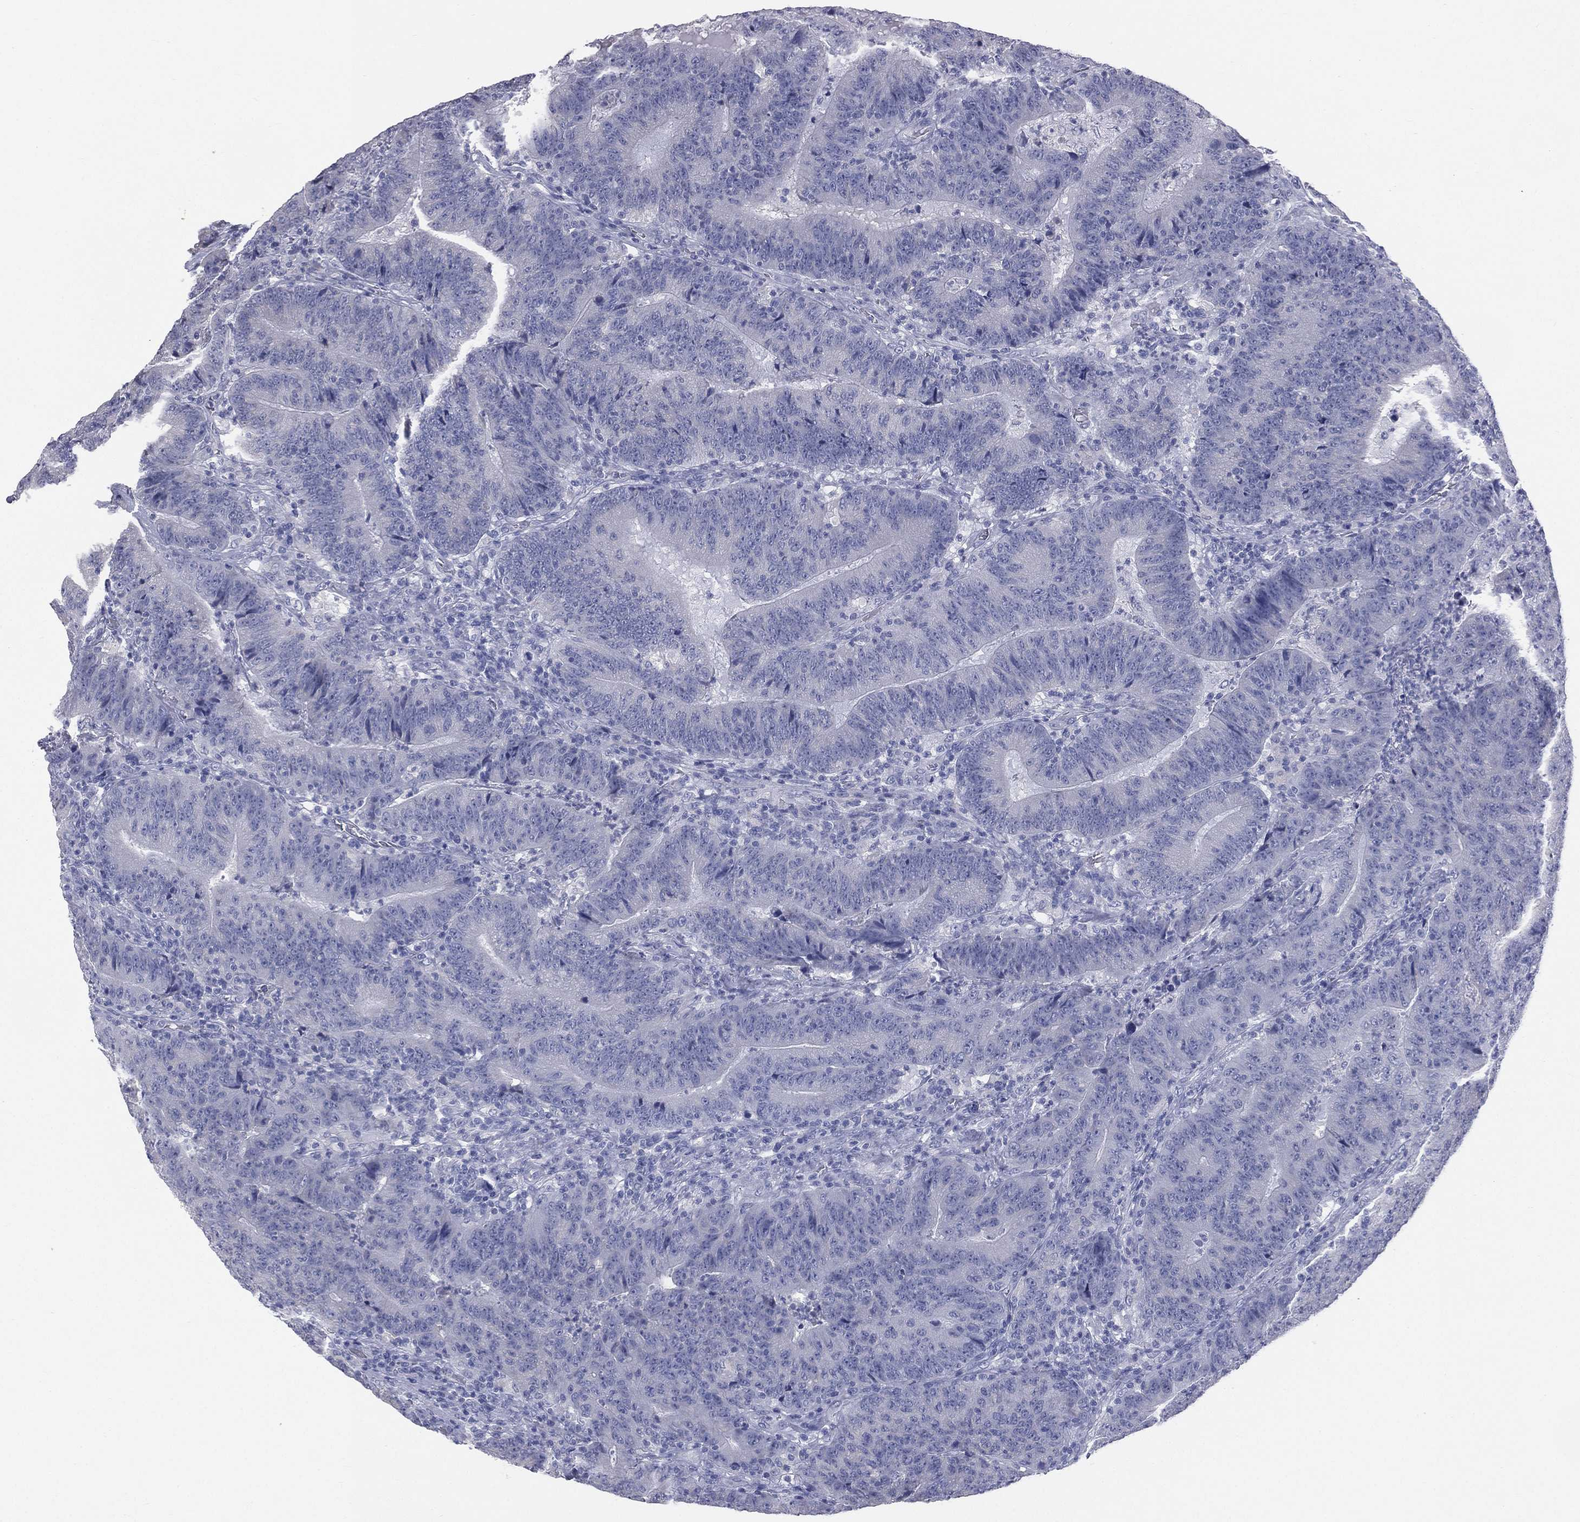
{"staining": {"intensity": "negative", "quantity": "none", "location": "none"}, "tissue": "colorectal cancer", "cell_type": "Tumor cells", "image_type": "cancer", "snomed": [{"axis": "morphology", "description": "Adenocarcinoma, NOS"}, {"axis": "topography", "description": "Colon"}], "caption": "Colorectal cancer (adenocarcinoma) stained for a protein using IHC demonstrates no positivity tumor cells.", "gene": "STK31", "patient": {"sex": "female", "age": 75}}